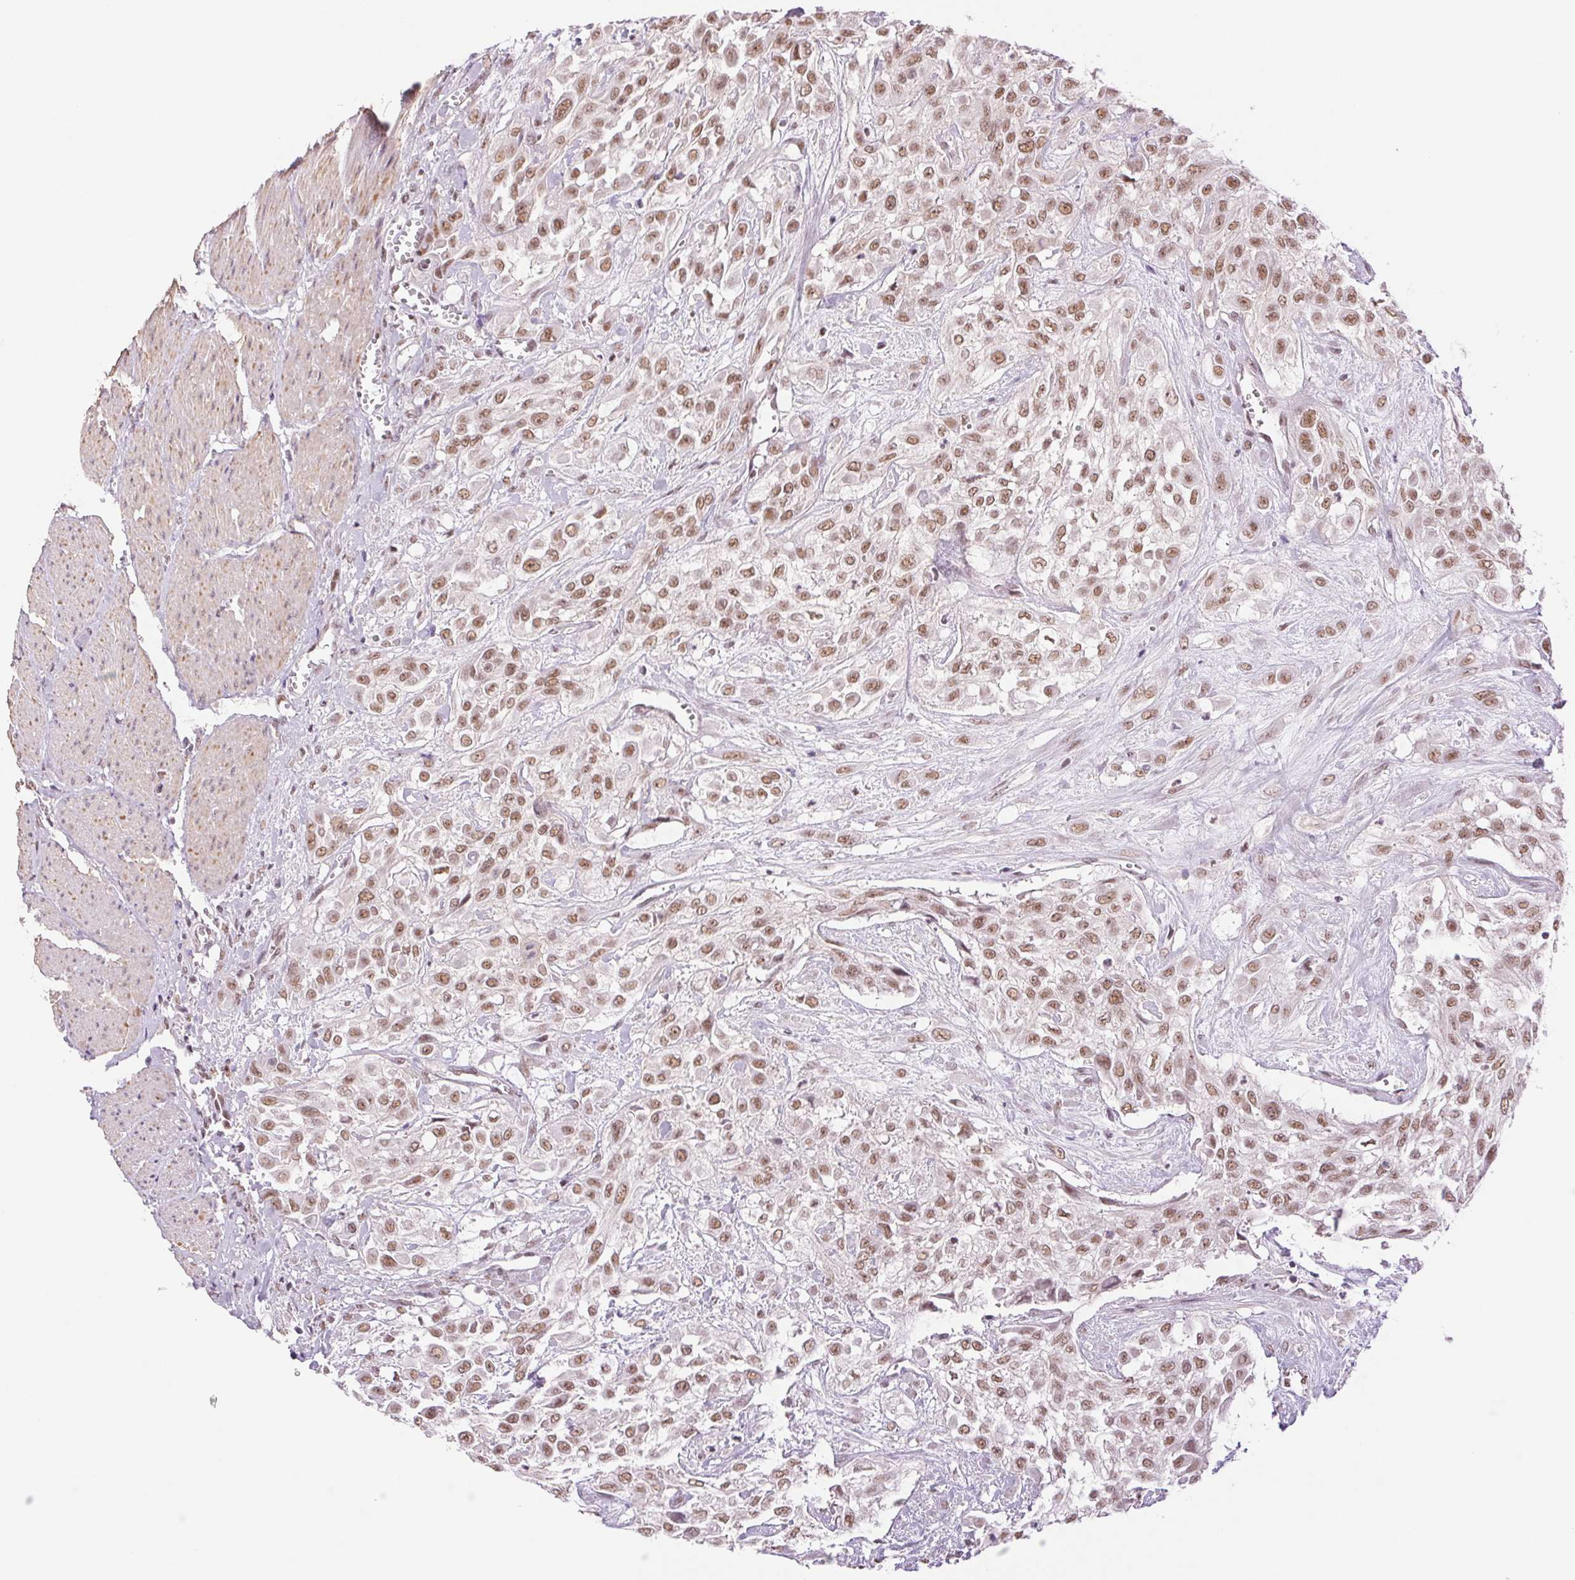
{"staining": {"intensity": "moderate", "quantity": ">75%", "location": "nuclear"}, "tissue": "urothelial cancer", "cell_type": "Tumor cells", "image_type": "cancer", "snomed": [{"axis": "morphology", "description": "Urothelial carcinoma, High grade"}, {"axis": "topography", "description": "Urinary bladder"}], "caption": "Protein analysis of high-grade urothelial carcinoma tissue demonstrates moderate nuclear staining in about >75% of tumor cells.", "gene": "RPRD1B", "patient": {"sex": "male", "age": 57}}